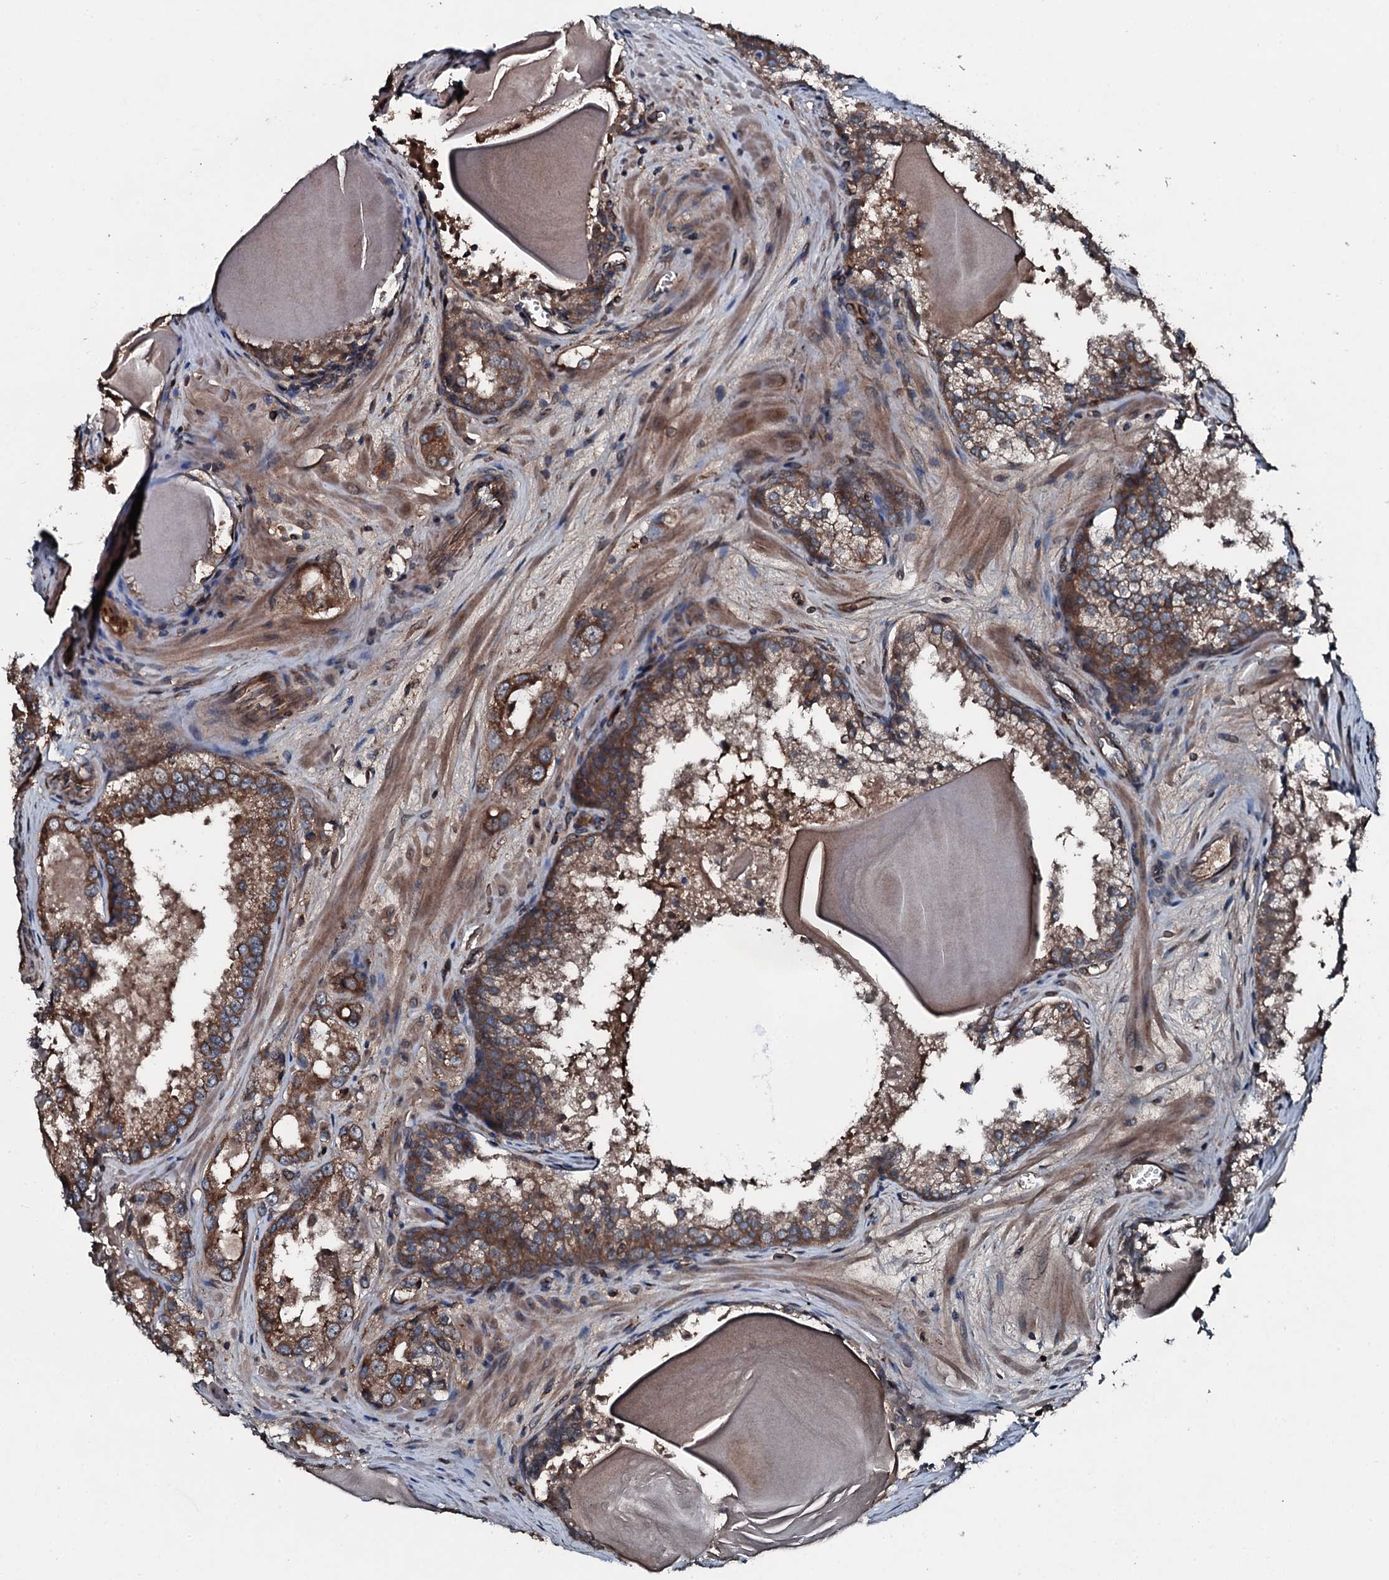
{"staining": {"intensity": "strong", "quantity": ">75%", "location": "cytoplasmic/membranous"}, "tissue": "prostate cancer", "cell_type": "Tumor cells", "image_type": "cancer", "snomed": [{"axis": "morphology", "description": "Adenocarcinoma, Low grade"}, {"axis": "topography", "description": "Prostate"}], "caption": "An immunohistochemistry (IHC) histopathology image of neoplastic tissue is shown. Protein staining in brown highlights strong cytoplasmic/membranous positivity in low-grade adenocarcinoma (prostate) within tumor cells. Using DAB (brown) and hematoxylin (blue) stains, captured at high magnification using brightfield microscopy.", "gene": "AARS1", "patient": {"sex": "male", "age": 47}}